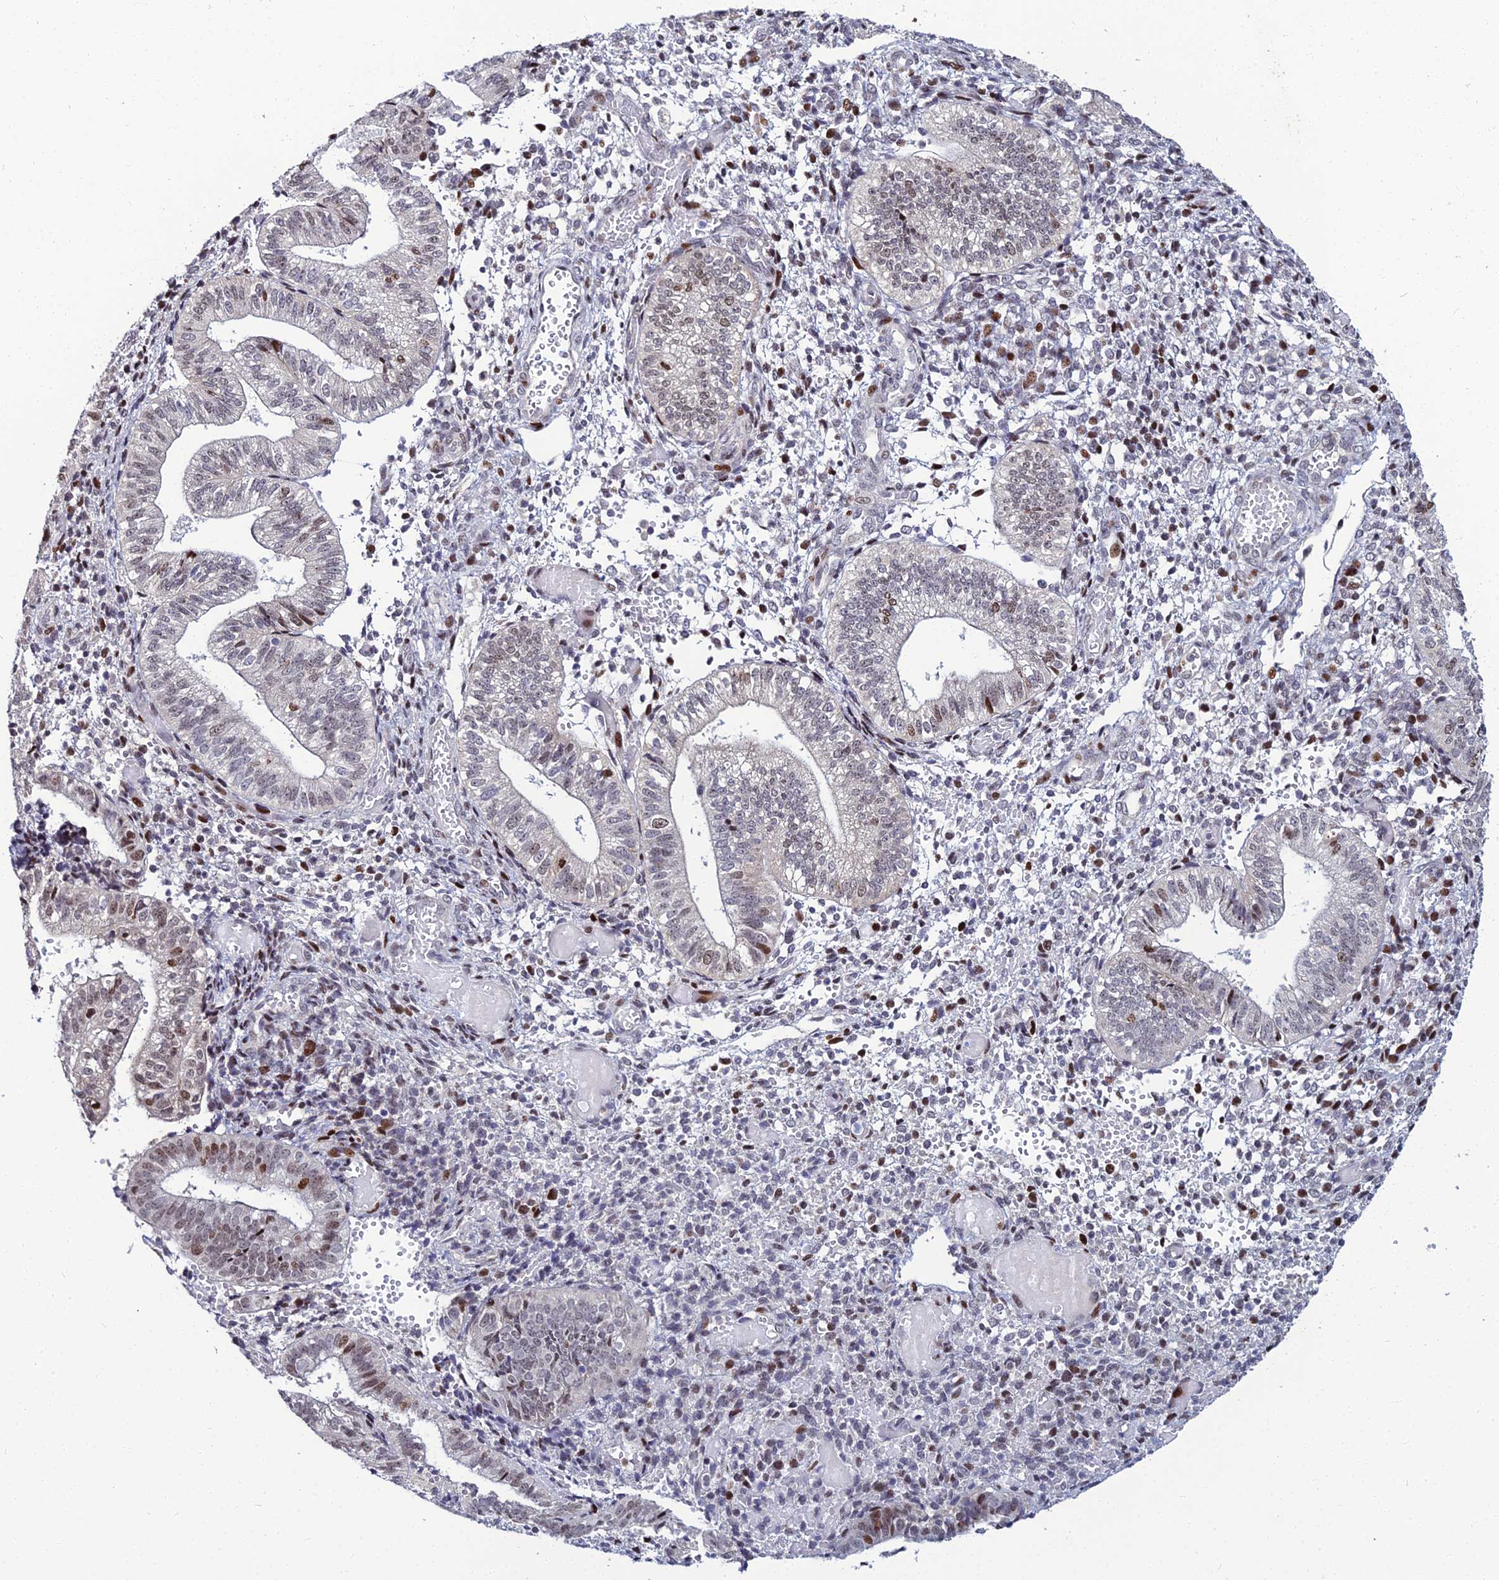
{"staining": {"intensity": "moderate", "quantity": "<25%", "location": "nuclear"}, "tissue": "endometrium", "cell_type": "Cells in endometrial stroma", "image_type": "normal", "snomed": [{"axis": "morphology", "description": "Normal tissue, NOS"}, {"axis": "topography", "description": "Endometrium"}], "caption": "Endometrium stained with a brown dye reveals moderate nuclear positive expression in approximately <25% of cells in endometrial stroma.", "gene": "TAF9B", "patient": {"sex": "female", "age": 34}}